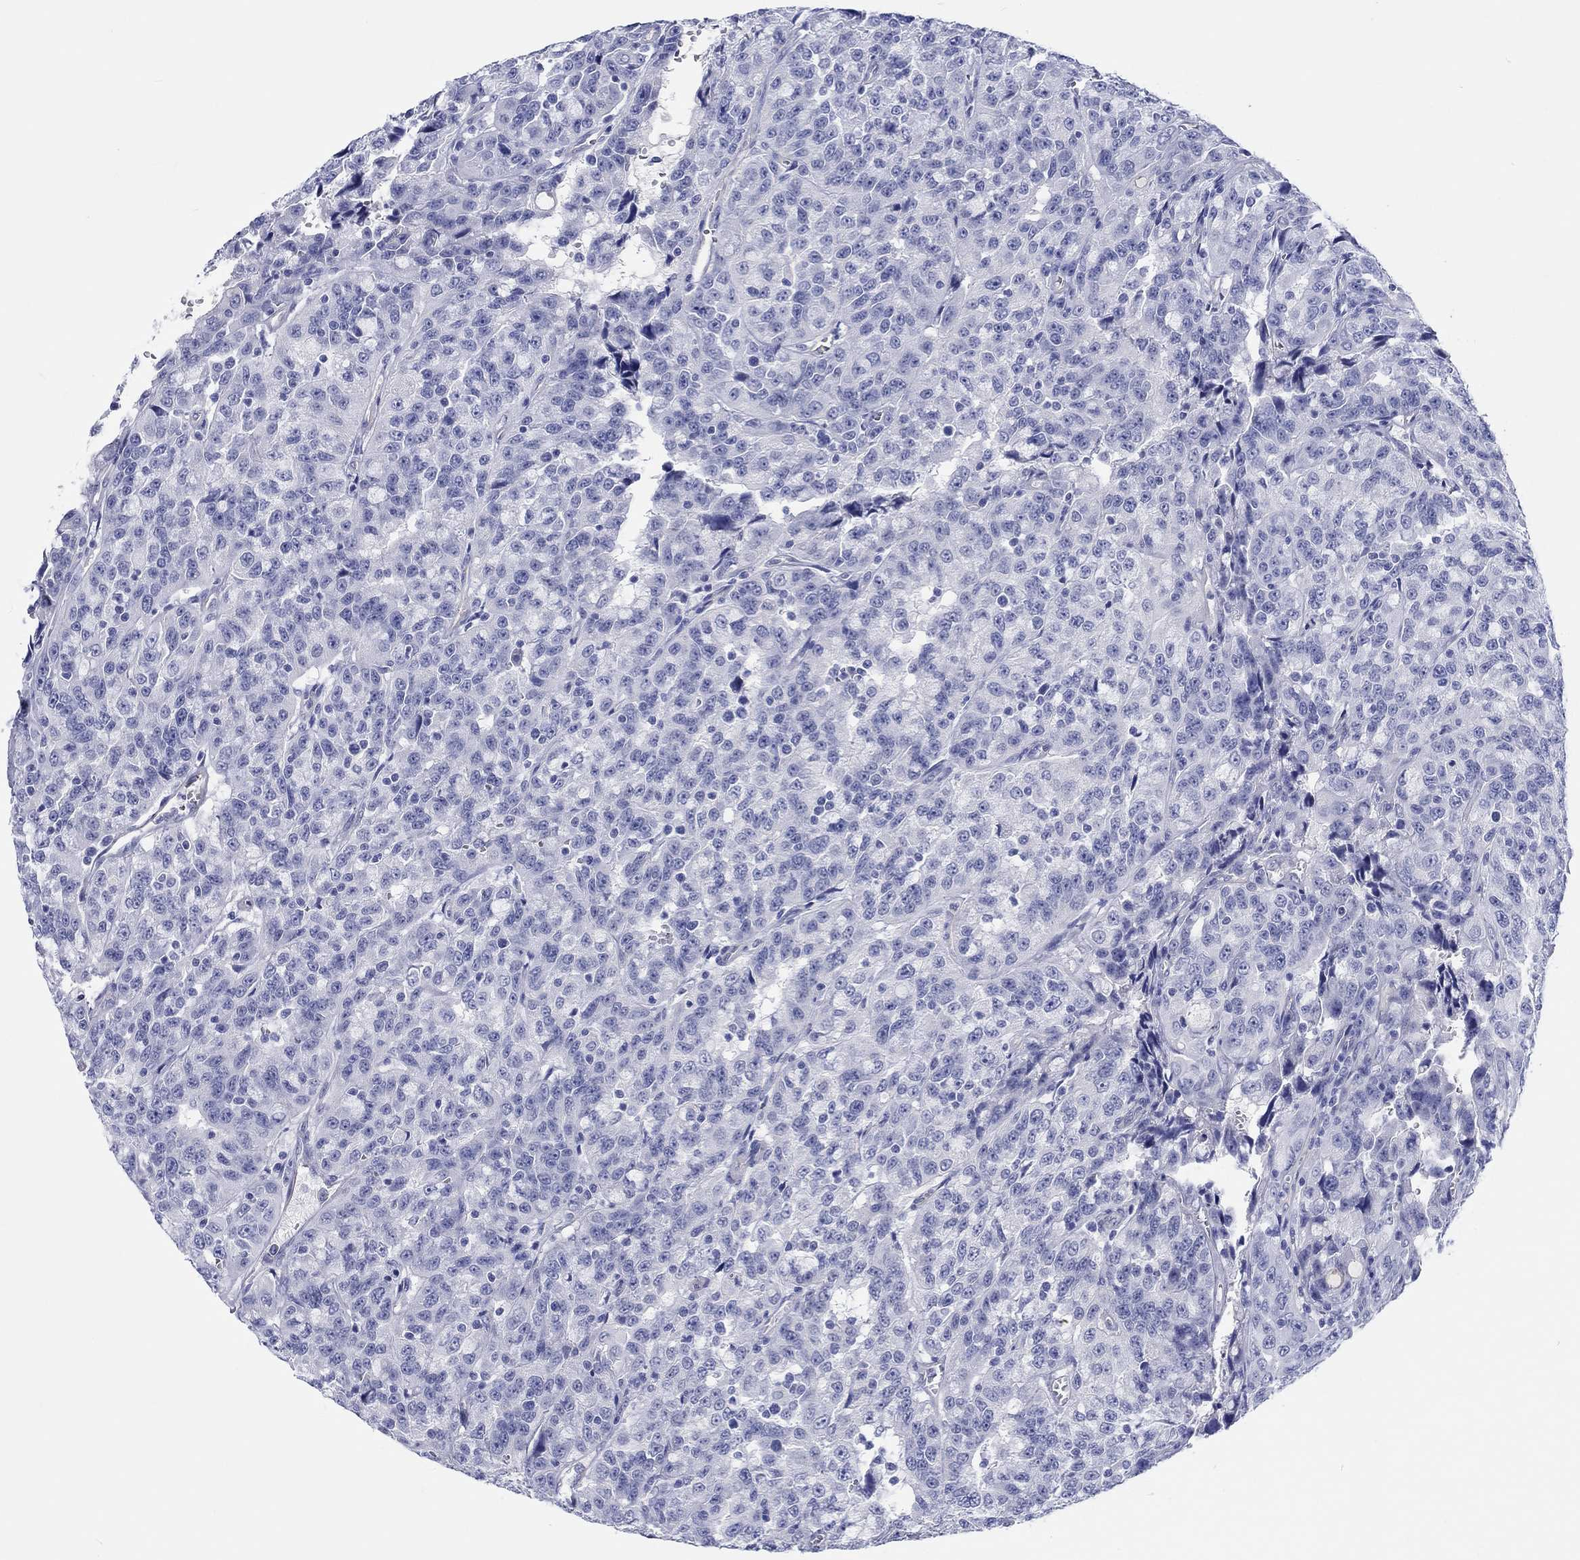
{"staining": {"intensity": "negative", "quantity": "none", "location": "none"}, "tissue": "urothelial cancer", "cell_type": "Tumor cells", "image_type": "cancer", "snomed": [{"axis": "morphology", "description": "Urothelial carcinoma, NOS"}, {"axis": "morphology", "description": "Urothelial carcinoma, High grade"}, {"axis": "topography", "description": "Urinary bladder"}], "caption": "A high-resolution photomicrograph shows immunohistochemistry staining of high-grade urothelial carcinoma, which shows no significant positivity in tumor cells.", "gene": "CDY2B", "patient": {"sex": "female", "age": 73}}